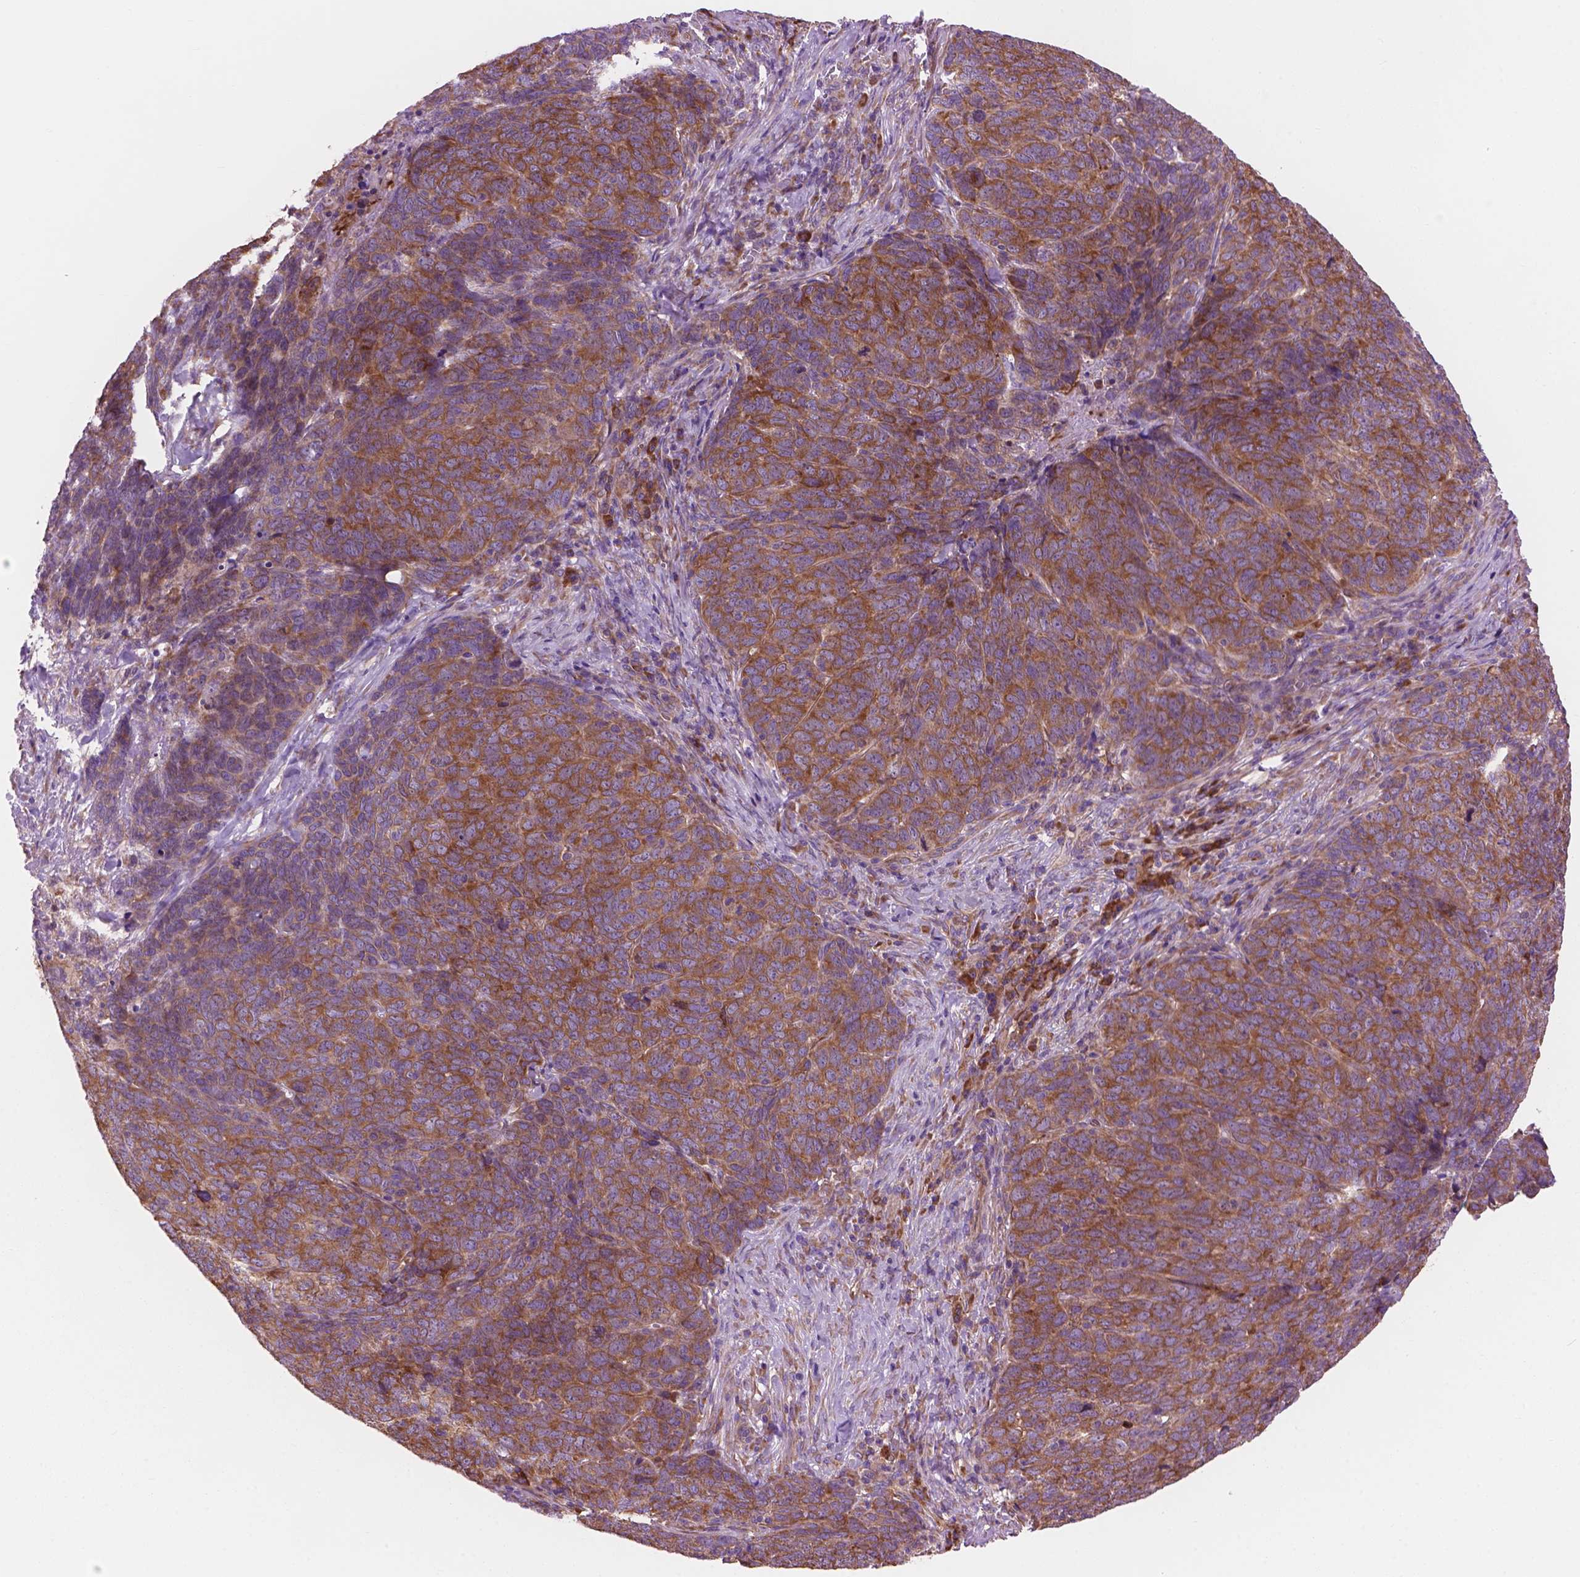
{"staining": {"intensity": "moderate", "quantity": ">75%", "location": "cytoplasmic/membranous"}, "tissue": "skin cancer", "cell_type": "Tumor cells", "image_type": "cancer", "snomed": [{"axis": "morphology", "description": "Squamous cell carcinoma, NOS"}, {"axis": "topography", "description": "Skin"}, {"axis": "topography", "description": "Anal"}], "caption": "An image showing moderate cytoplasmic/membranous expression in about >75% of tumor cells in skin cancer, as visualized by brown immunohistochemical staining.", "gene": "RPL37A", "patient": {"sex": "female", "age": 51}}